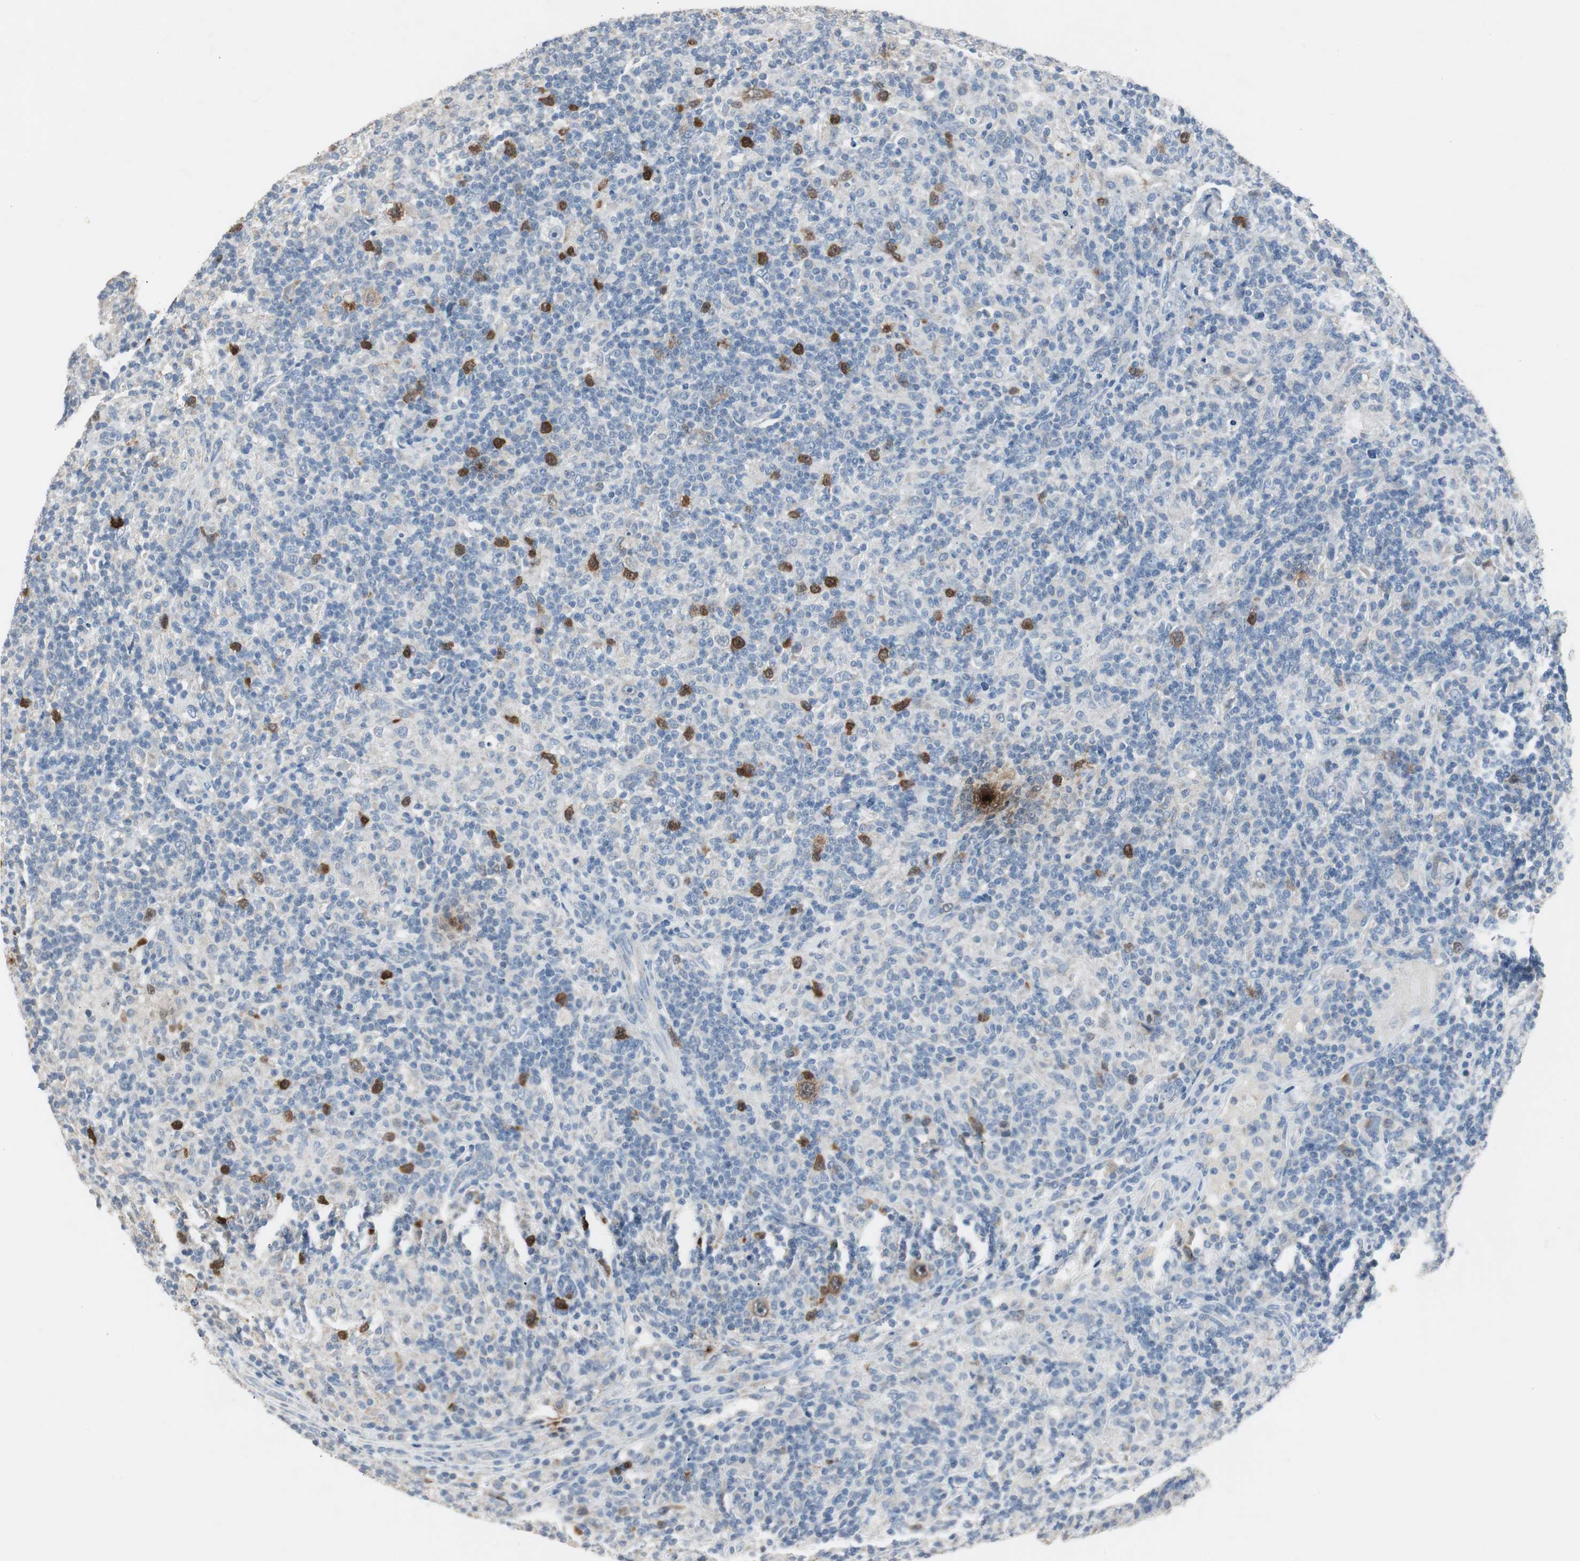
{"staining": {"intensity": "strong", "quantity": "<25%", "location": "cytoplasmic/membranous,nuclear"}, "tissue": "lymphoma", "cell_type": "Tumor cells", "image_type": "cancer", "snomed": [{"axis": "morphology", "description": "Hodgkin's disease, NOS"}, {"axis": "topography", "description": "Lymph node"}], "caption": "Immunohistochemistry (DAB (3,3'-diaminobenzidine)) staining of lymphoma exhibits strong cytoplasmic/membranous and nuclear protein expression in about <25% of tumor cells.", "gene": "TK1", "patient": {"sex": "male", "age": 70}}